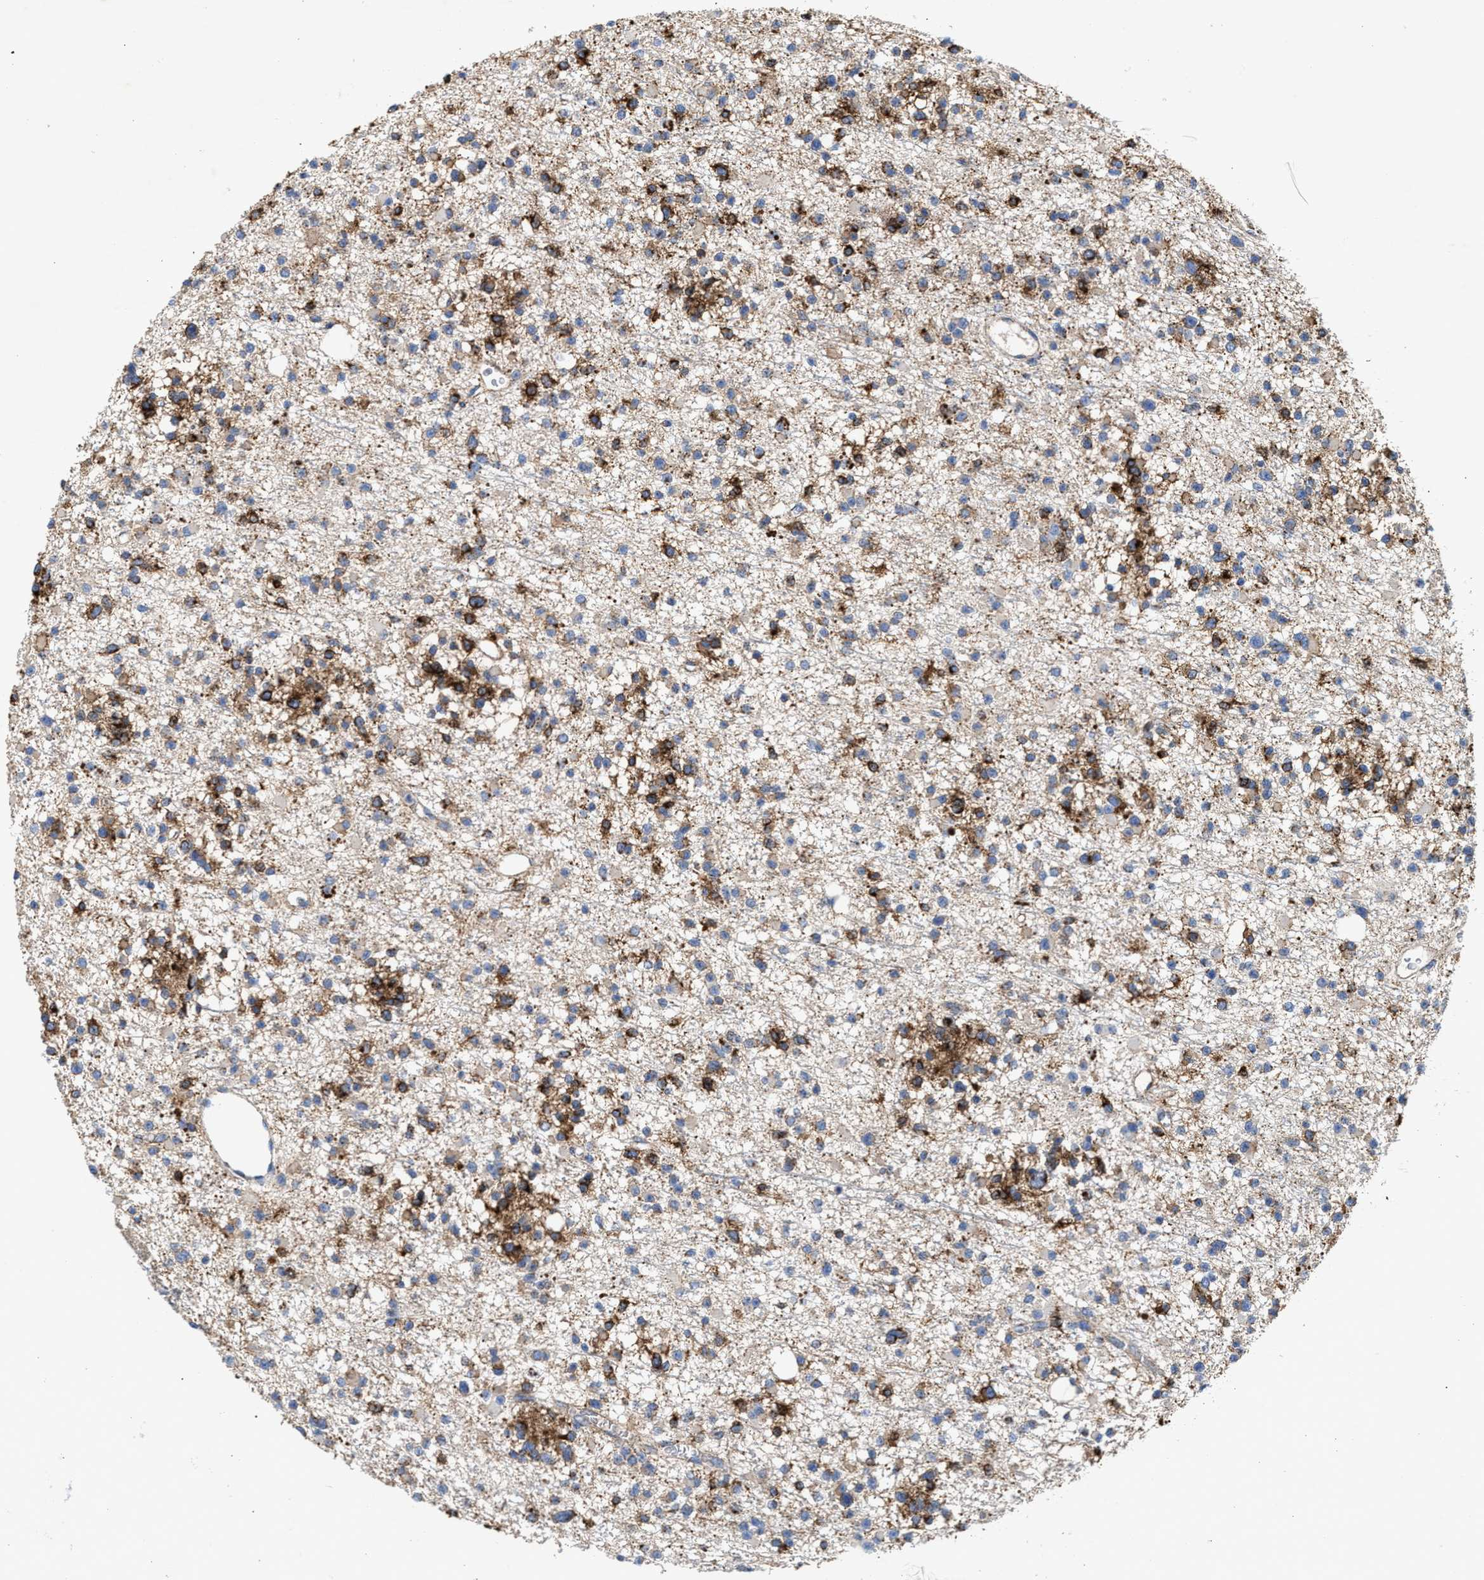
{"staining": {"intensity": "moderate", "quantity": ">75%", "location": "cytoplasmic/membranous"}, "tissue": "glioma", "cell_type": "Tumor cells", "image_type": "cancer", "snomed": [{"axis": "morphology", "description": "Glioma, malignant, Low grade"}, {"axis": "topography", "description": "Brain"}], "caption": "Immunohistochemistry image of neoplastic tissue: glioma stained using IHC displays medium levels of moderate protein expression localized specifically in the cytoplasmic/membranous of tumor cells, appearing as a cytoplasmic/membranous brown color.", "gene": "MECR", "patient": {"sex": "female", "age": 22}}